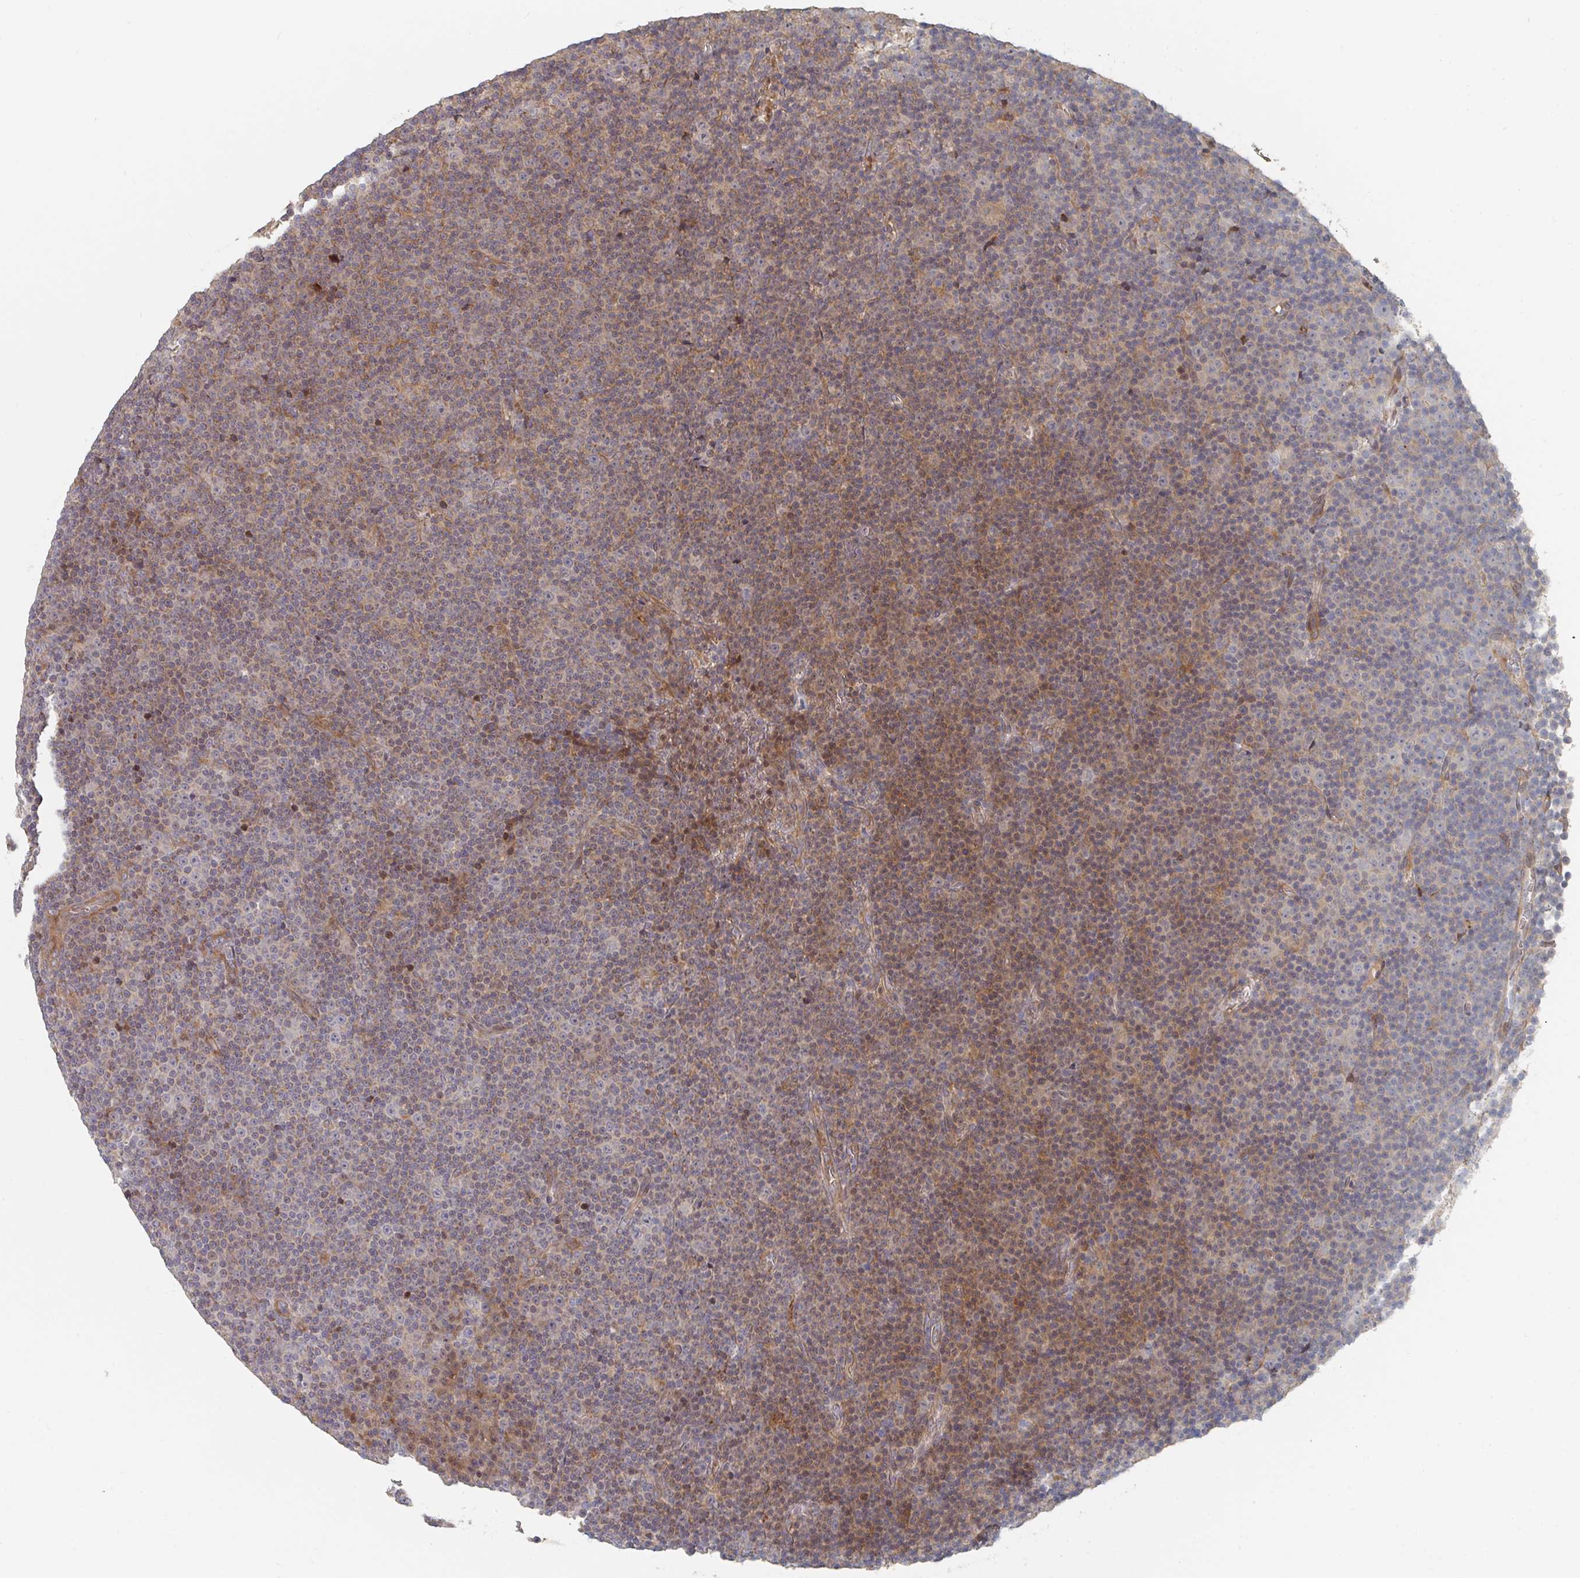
{"staining": {"intensity": "moderate", "quantity": "<25%", "location": "cytoplasmic/membranous,nuclear"}, "tissue": "lymphoma", "cell_type": "Tumor cells", "image_type": "cancer", "snomed": [{"axis": "morphology", "description": "Malignant lymphoma, non-Hodgkin's type, Low grade"}, {"axis": "topography", "description": "Lymph node"}], "caption": "Protein staining of lymphoma tissue shows moderate cytoplasmic/membranous and nuclear expression in approximately <25% of tumor cells. (DAB IHC, brown staining for protein, blue staining for nuclei).", "gene": "PTEN", "patient": {"sex": "female", "age": 67}}